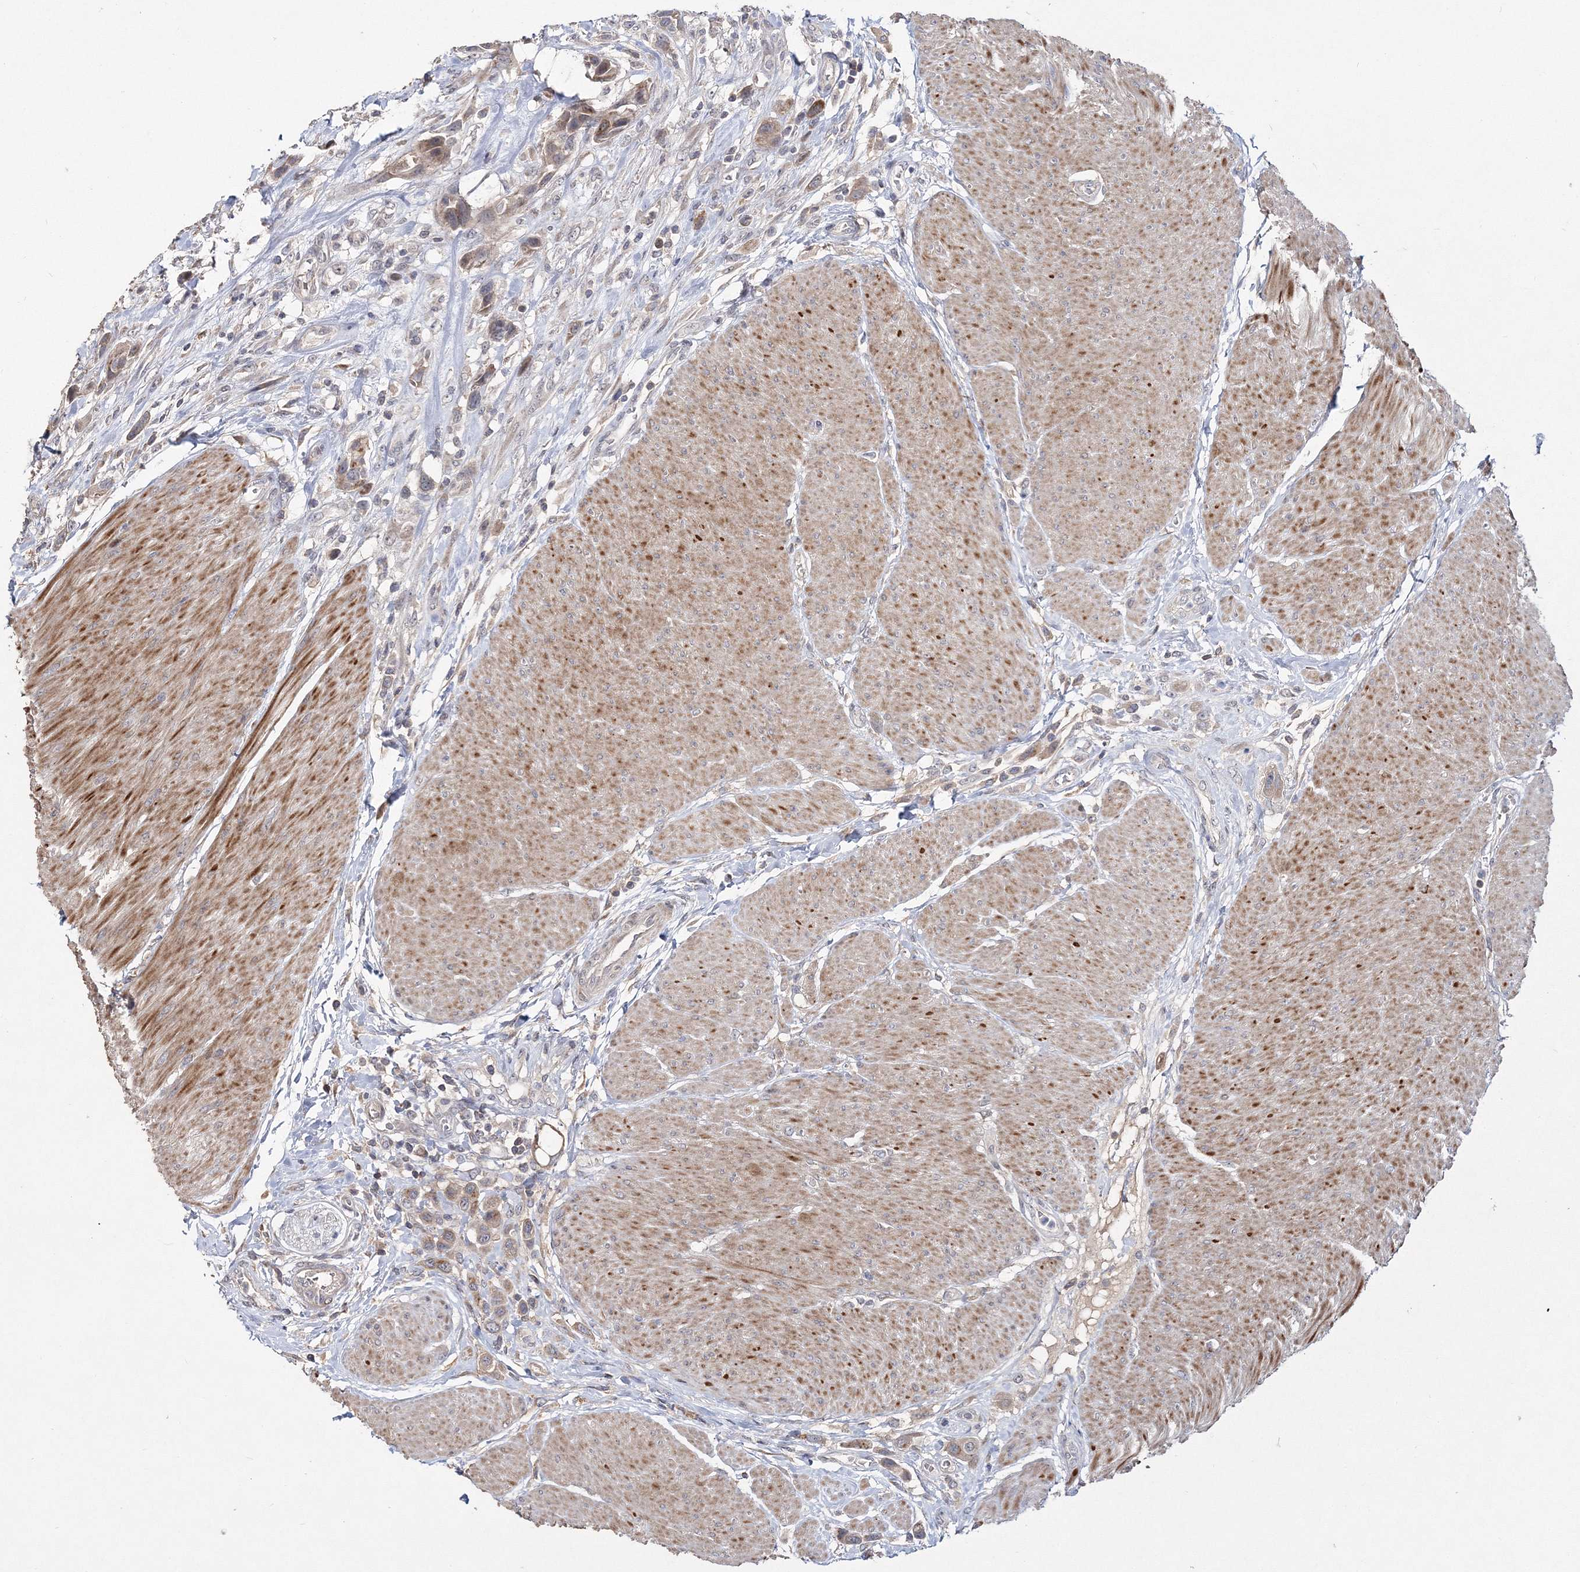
{"staining": {"intensity": "weak", "quantity": ">75%", "location": "cytoplasmic/membranous"}, "tissue": "urothelial cancer", "cell_type": "Tumor cells", "image_type": "cancer", "snomed": [{"axis": "morphology", "description": "Urothelial carcinoma, High grade"}, {"axis": "topography", "description": "Urinary bladder"}], "caption": "The micrograph demonstrates immunohistochemical staining of urothelial cancer. There is weak cytoplasmic/membranous staining is identified in about >75% of tumor cells.", "gene": "GJB5", "patient": {"sex": "male", "age": 50}}